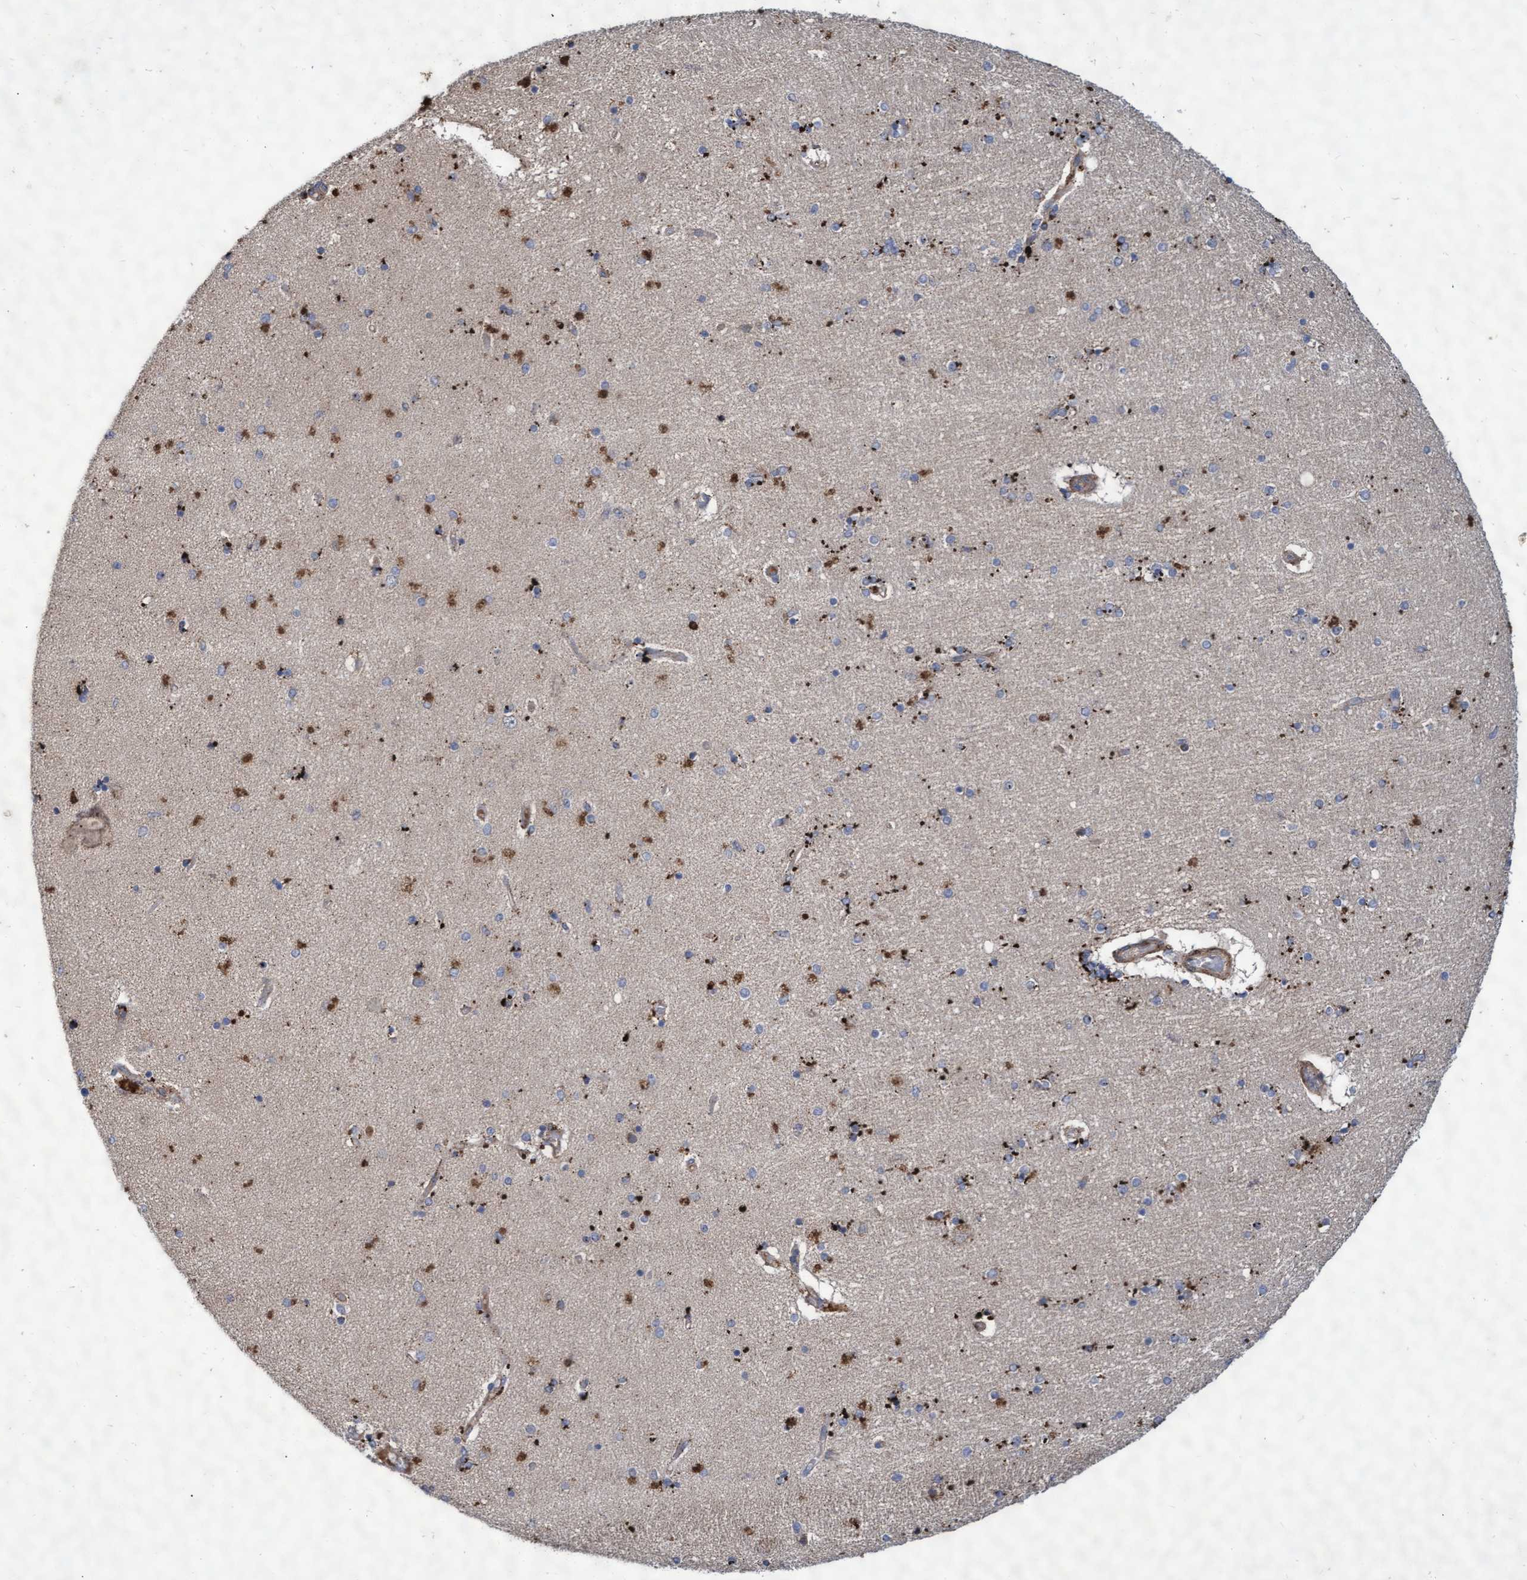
{"staining": {"intensity": "moderate", "quantity": ">75%", "location": "cytoplasmic/membranous"}, "tissue": "hippocampus", "cell_type": "Glial cells", "image_type": "normal", "snomed": [{"axis": "morphology", "description": "Normal tissue, NOS"}, {"axis": "topography", "description": "Hippocampus"}], "caption": "This photomicrograph shows immunohistochemistry (IHC) staining of unremarkable human hippocampus, with medium moderate cytoplasmic/membranous expression in approximately >75% of glial cells.", "gene": "ABCF2", "patient": {"sex": "female", "age": 54}}